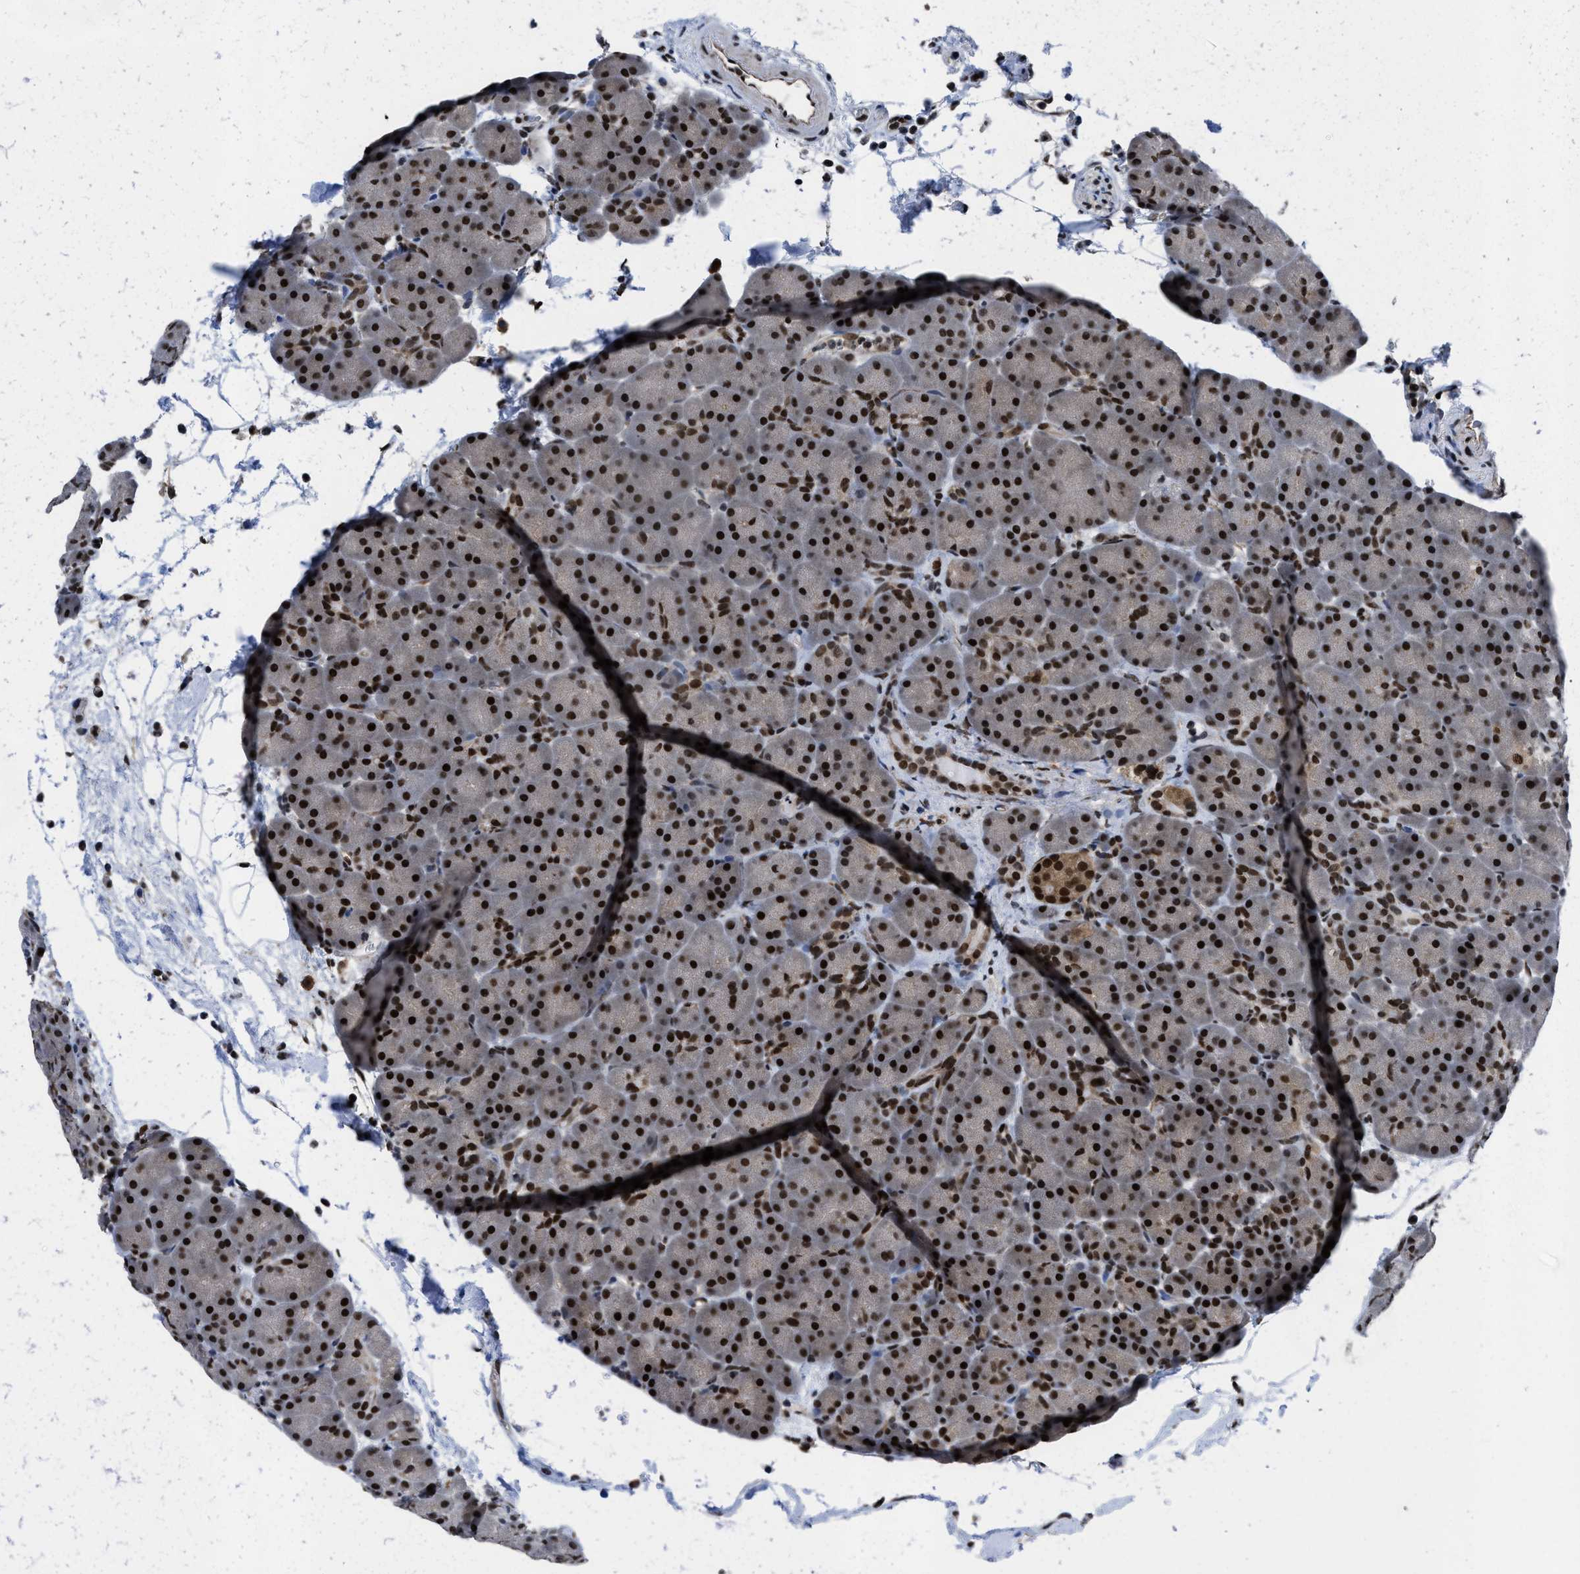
{"staining": {"intensity": "strong", "quantity": ">75%", "location": "nuclear"}, "tissue": "pancreas", "cell_type": "Exocrine glandular cells", "image_type": "normal", "snomed": [{"axis": "morphology", "description": "Normal tissue, NOS"}, {"axis": "topography", "description": "Pancreas"}], "caption": "Unremarkable pancreas shows strong nuclear staining in about >75% of exocrine glandular cells, visualized by immunohistochemistry.", "gene": "SAFB", "patient": {"sex": "male", "age": 66}}